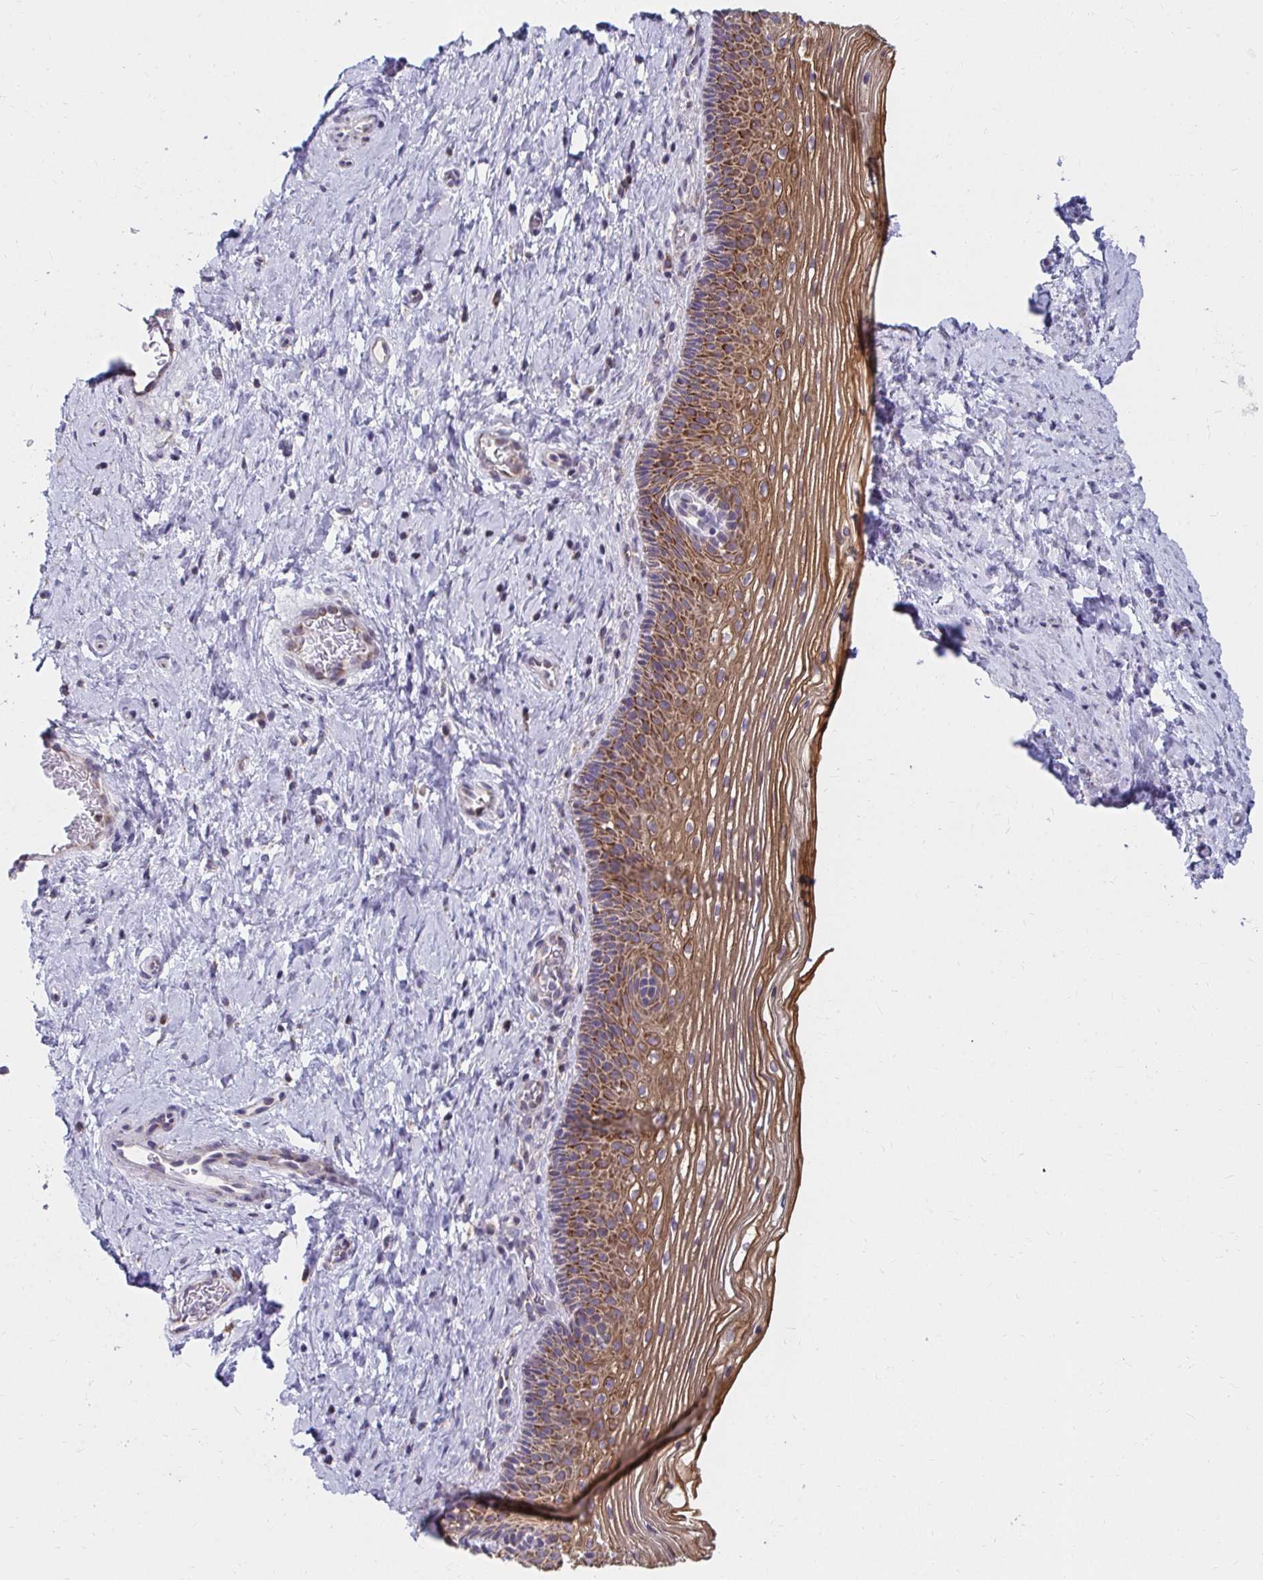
{"staining": {"intensity": "weak", "quantity": "25%-75%", "location": "cytoplasmic/membranous"}, "tissue": "cervix", "cell_type": "Glandular cells", "image_type": "normal", "snomed": [{"axis": "morphology", "description": "Normal tissue, NOS"}, {"axis": "topography", "description": "Cervix"}], "caption": "Human cervix stained with a brown dye reveals weak cytoplasmic/membranous positive staining in about 25%-75% of glandular cells.", "gene": "EXOC5", "patient": {"sex": "female", "age": 34}}